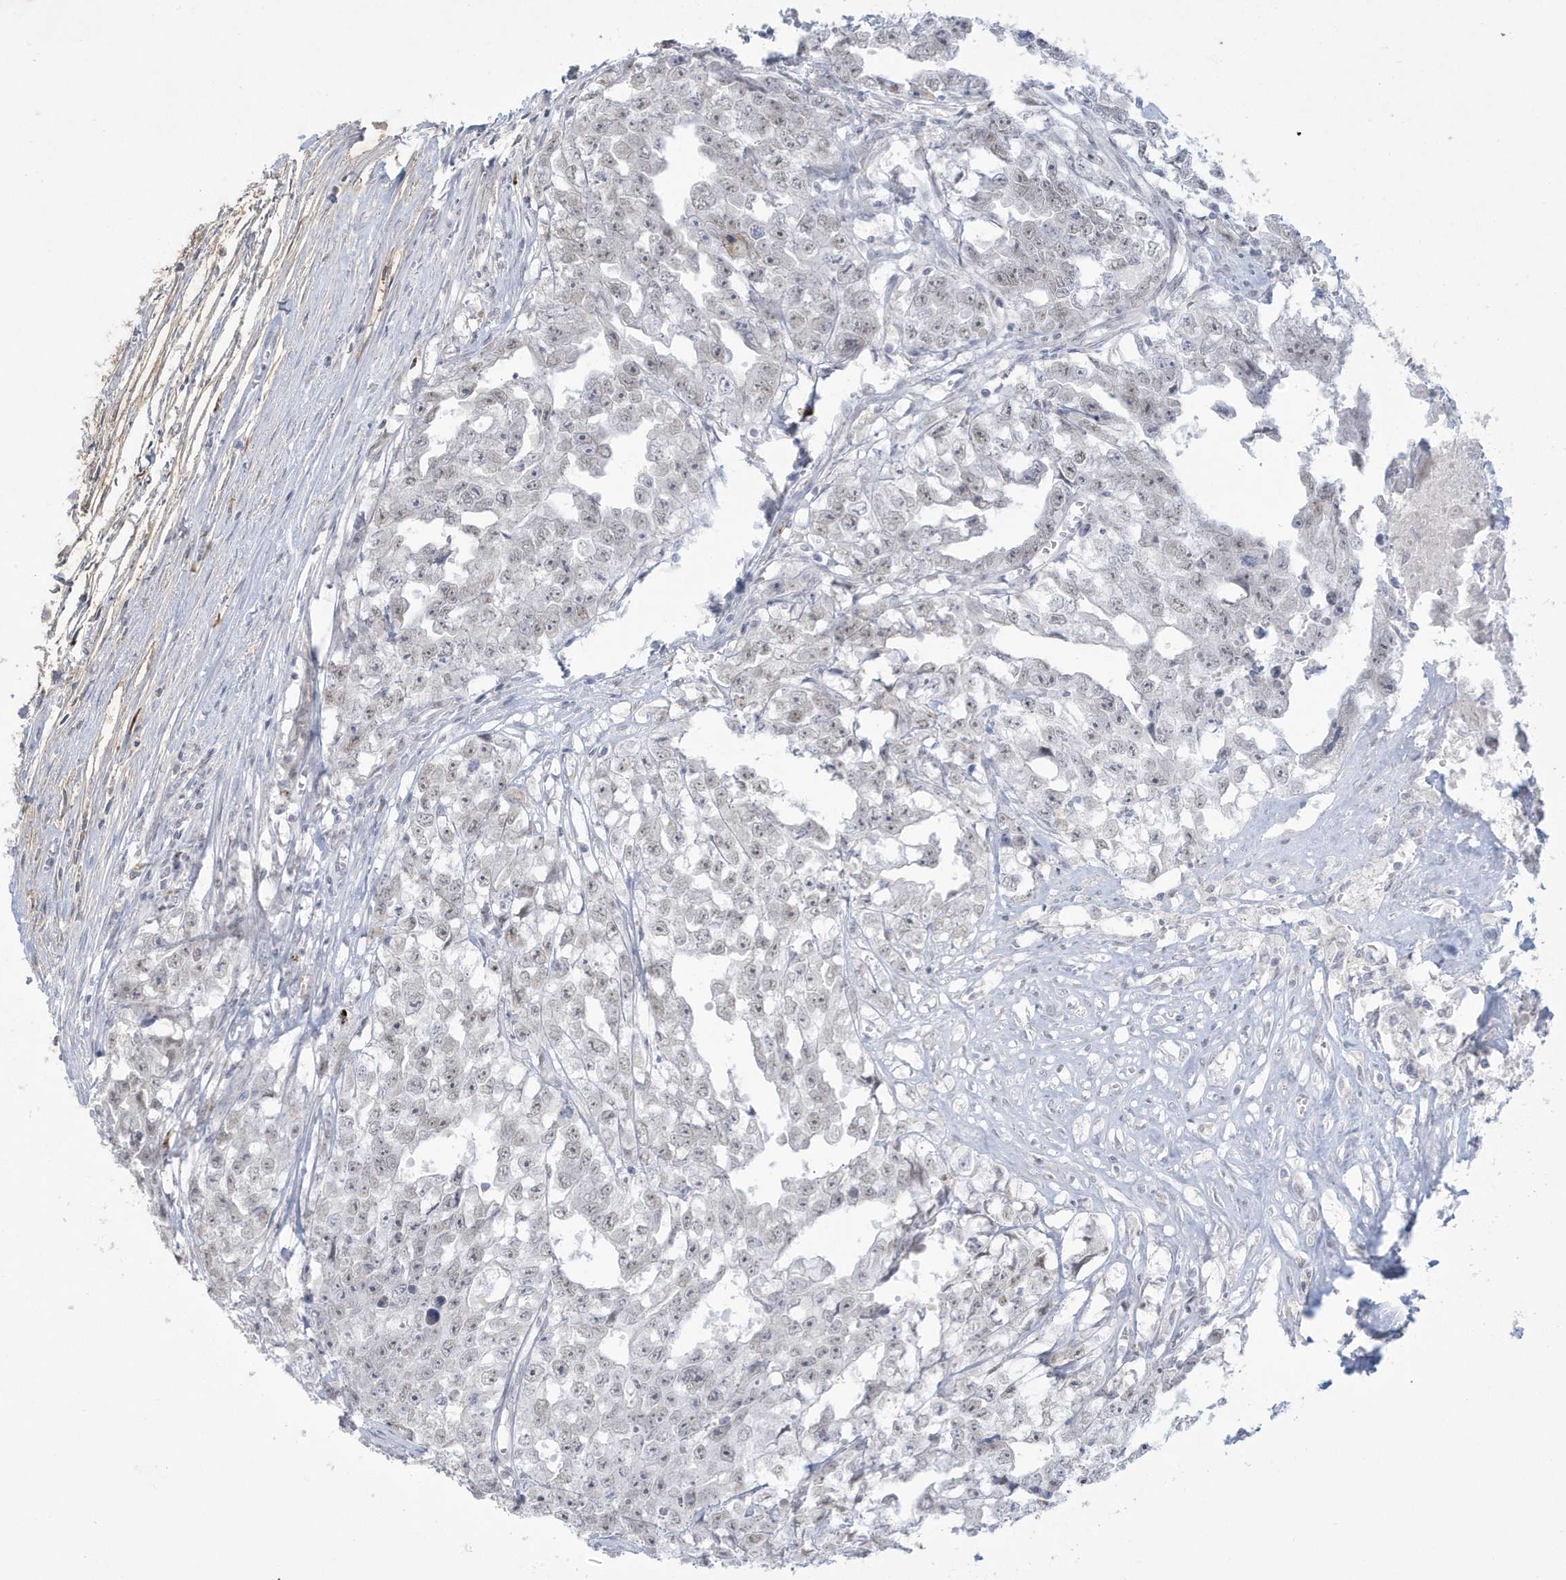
{"staining": {"intensity": "weak", "quantity": "<25%", "location": "nuclear"}, "tissue": "testis cancer", "cell_type": "Tumor cells", "image_type": "cancer", "snomed": [{"axis": "morphology", "description": "Seminoma, NOS"}, {"axis": "morphology", "description": "Carcinoma, Embryonal, NOS"}, {"axis": "topography", "description": "Testis"}], "caption": "Immunohistochemistry image of testis cancer stained for a protein (brown), which reveals no staining in tumor cells. (DAB immunohistochemistry visualized using brightfield microscopy, high magnification).", "gene": "HERC6", "patient": {"sex": "male", "age": 43}}